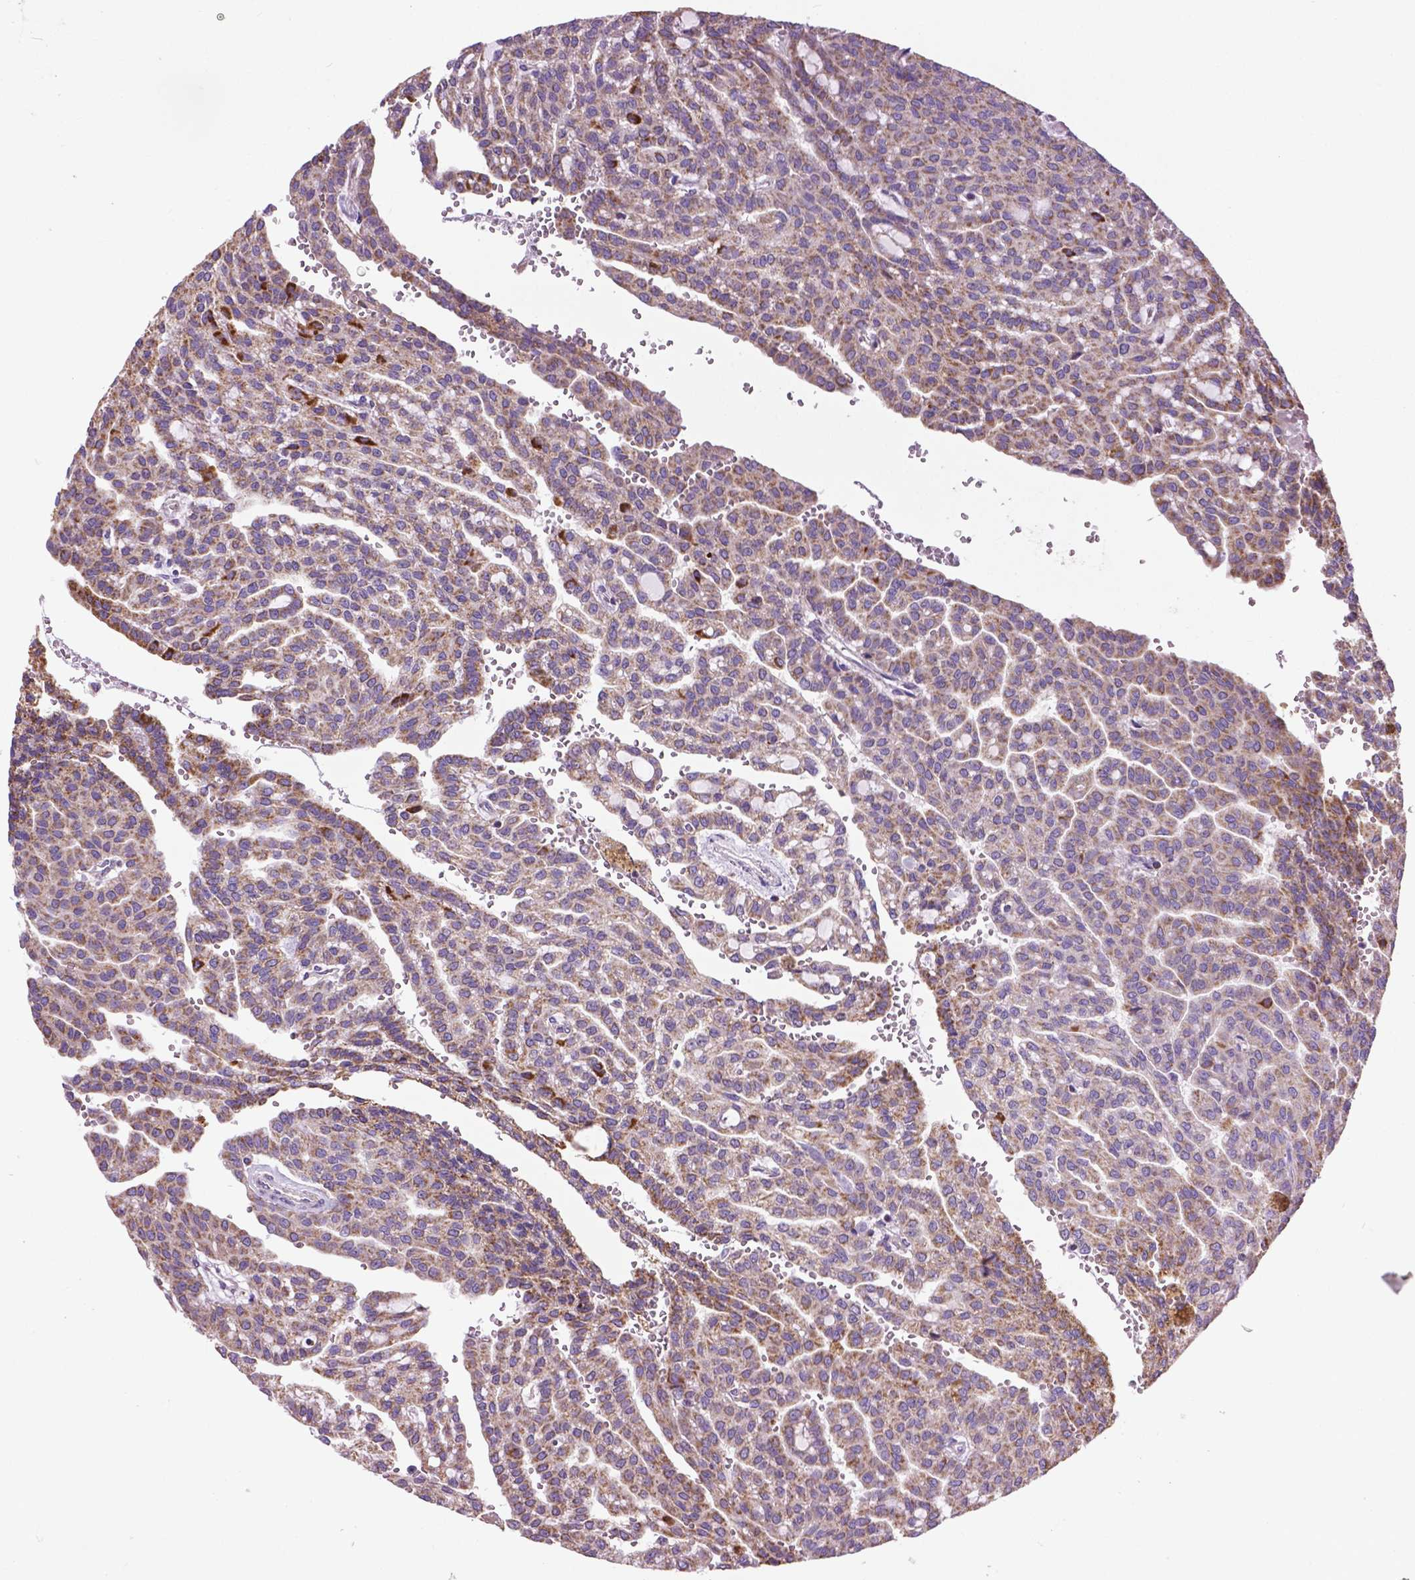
{"staining": {"intensity": "moderate", "quantity": ">75%", "location": "cytoplasmic/membranous"}, "tissue": "renal cancer", "cell_type": "Tumor cells", "image_type": "cancer", "snomed": [{"axis": "morphology", "description": "Adenocarcinoma, NOS"}, {"axis": "topography", "description": "Kidney"}], "caption": "Protein staining of adenocarcinoma (renal) tissue reveals moderate cytoplasmic/membranous positivity in approximately >75% of tumor cells.", "gene": "VDAC1", "patient": {"sex": "male", "age": 63}}